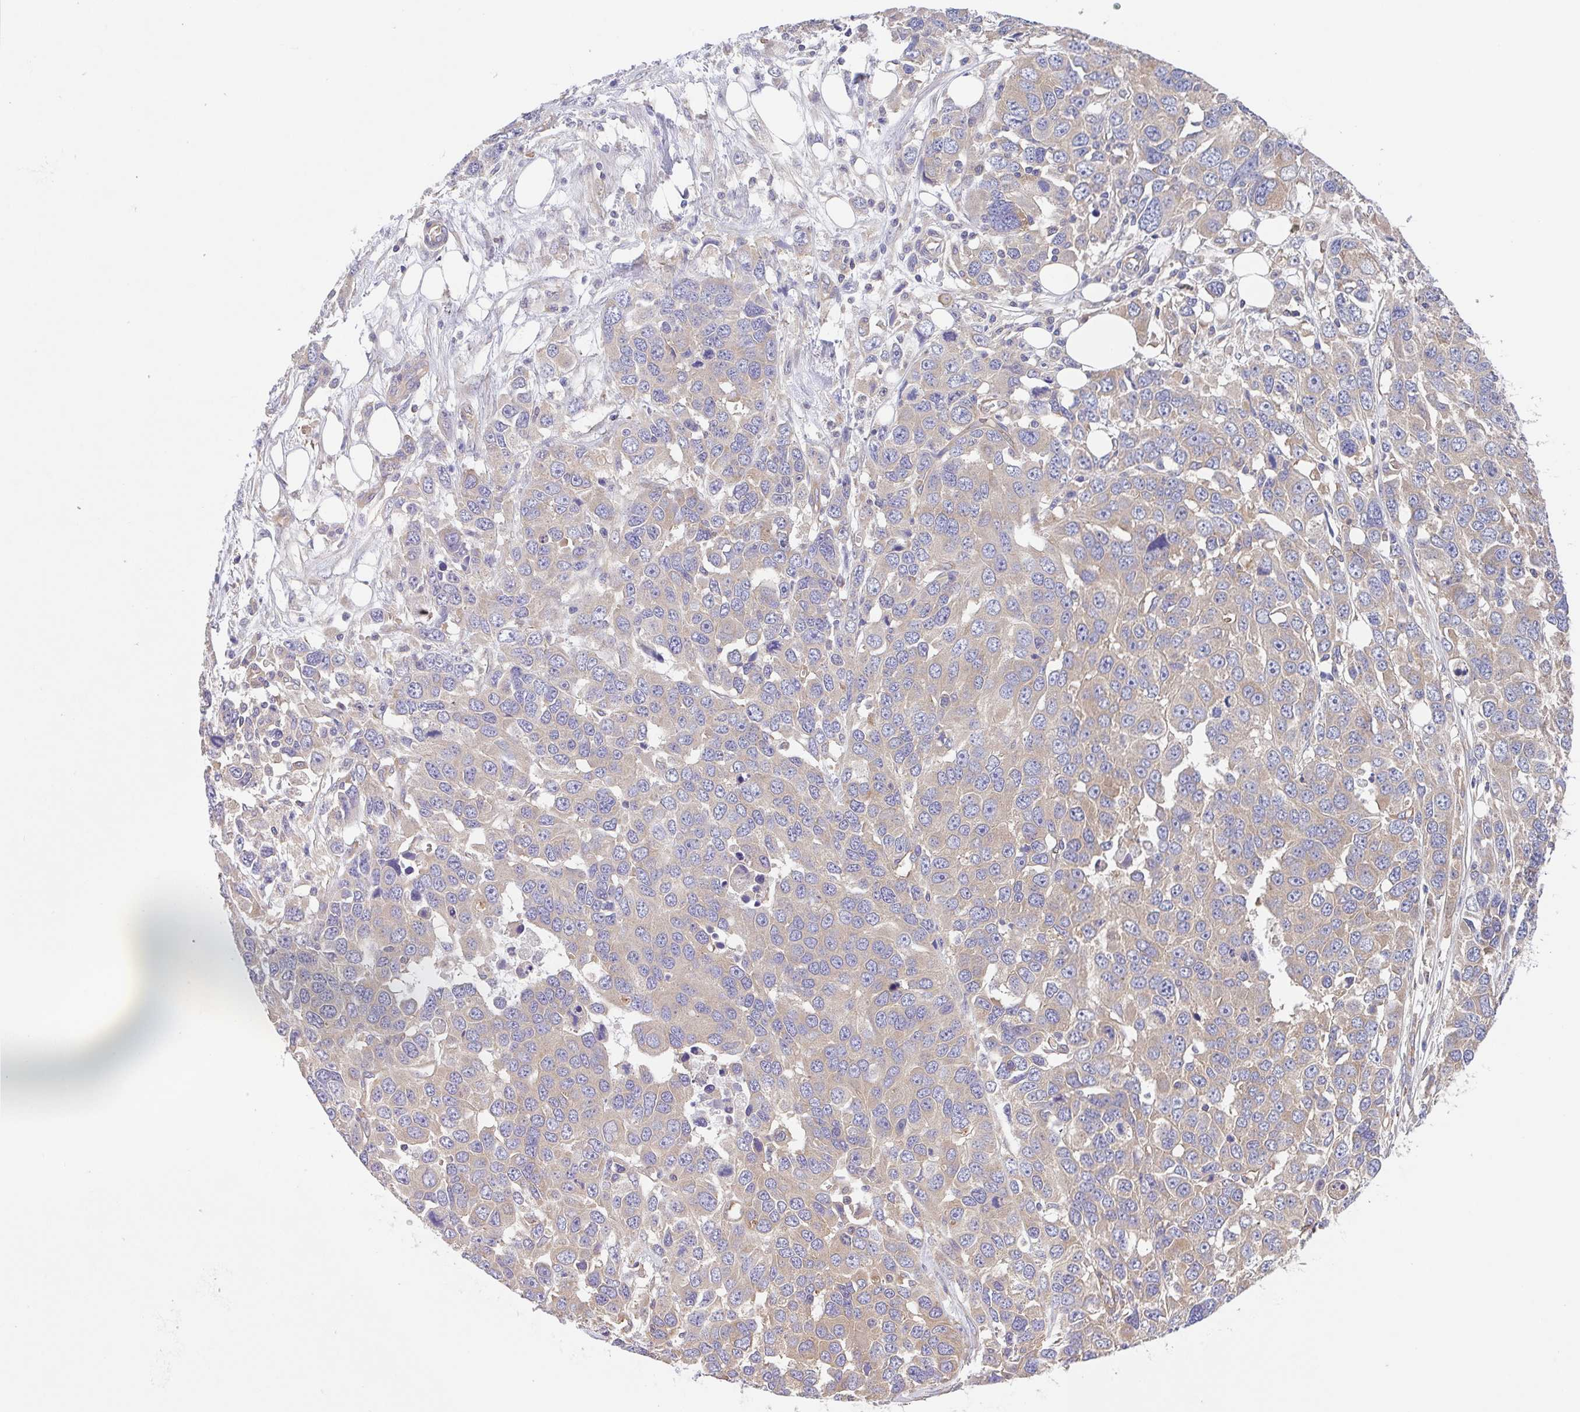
{"staining": {"intensity": "weak", "quantity": "25%-75%", "location": "cytoplasmic/membranous"}, "tissue": "ovarian cancer", "cell_type": "Tumor cells", "image_type": "cancer", "snomed": [{"axis": "morphology", "description": "Cystadenocarcinoma, serous, NOS"}, {"axis": "topography", "description": "Ovary"}], "caption": "The immunohistochemical stain shows weak cytoplasmic/membranous expression in tumor cells of ovarian serous cystadenocarcinoma tissue. (DAB IHC with brightfield microscopy, high magnification).", "gene": "TMEM229A", "patient": {"sex": "female", "age": 76}}